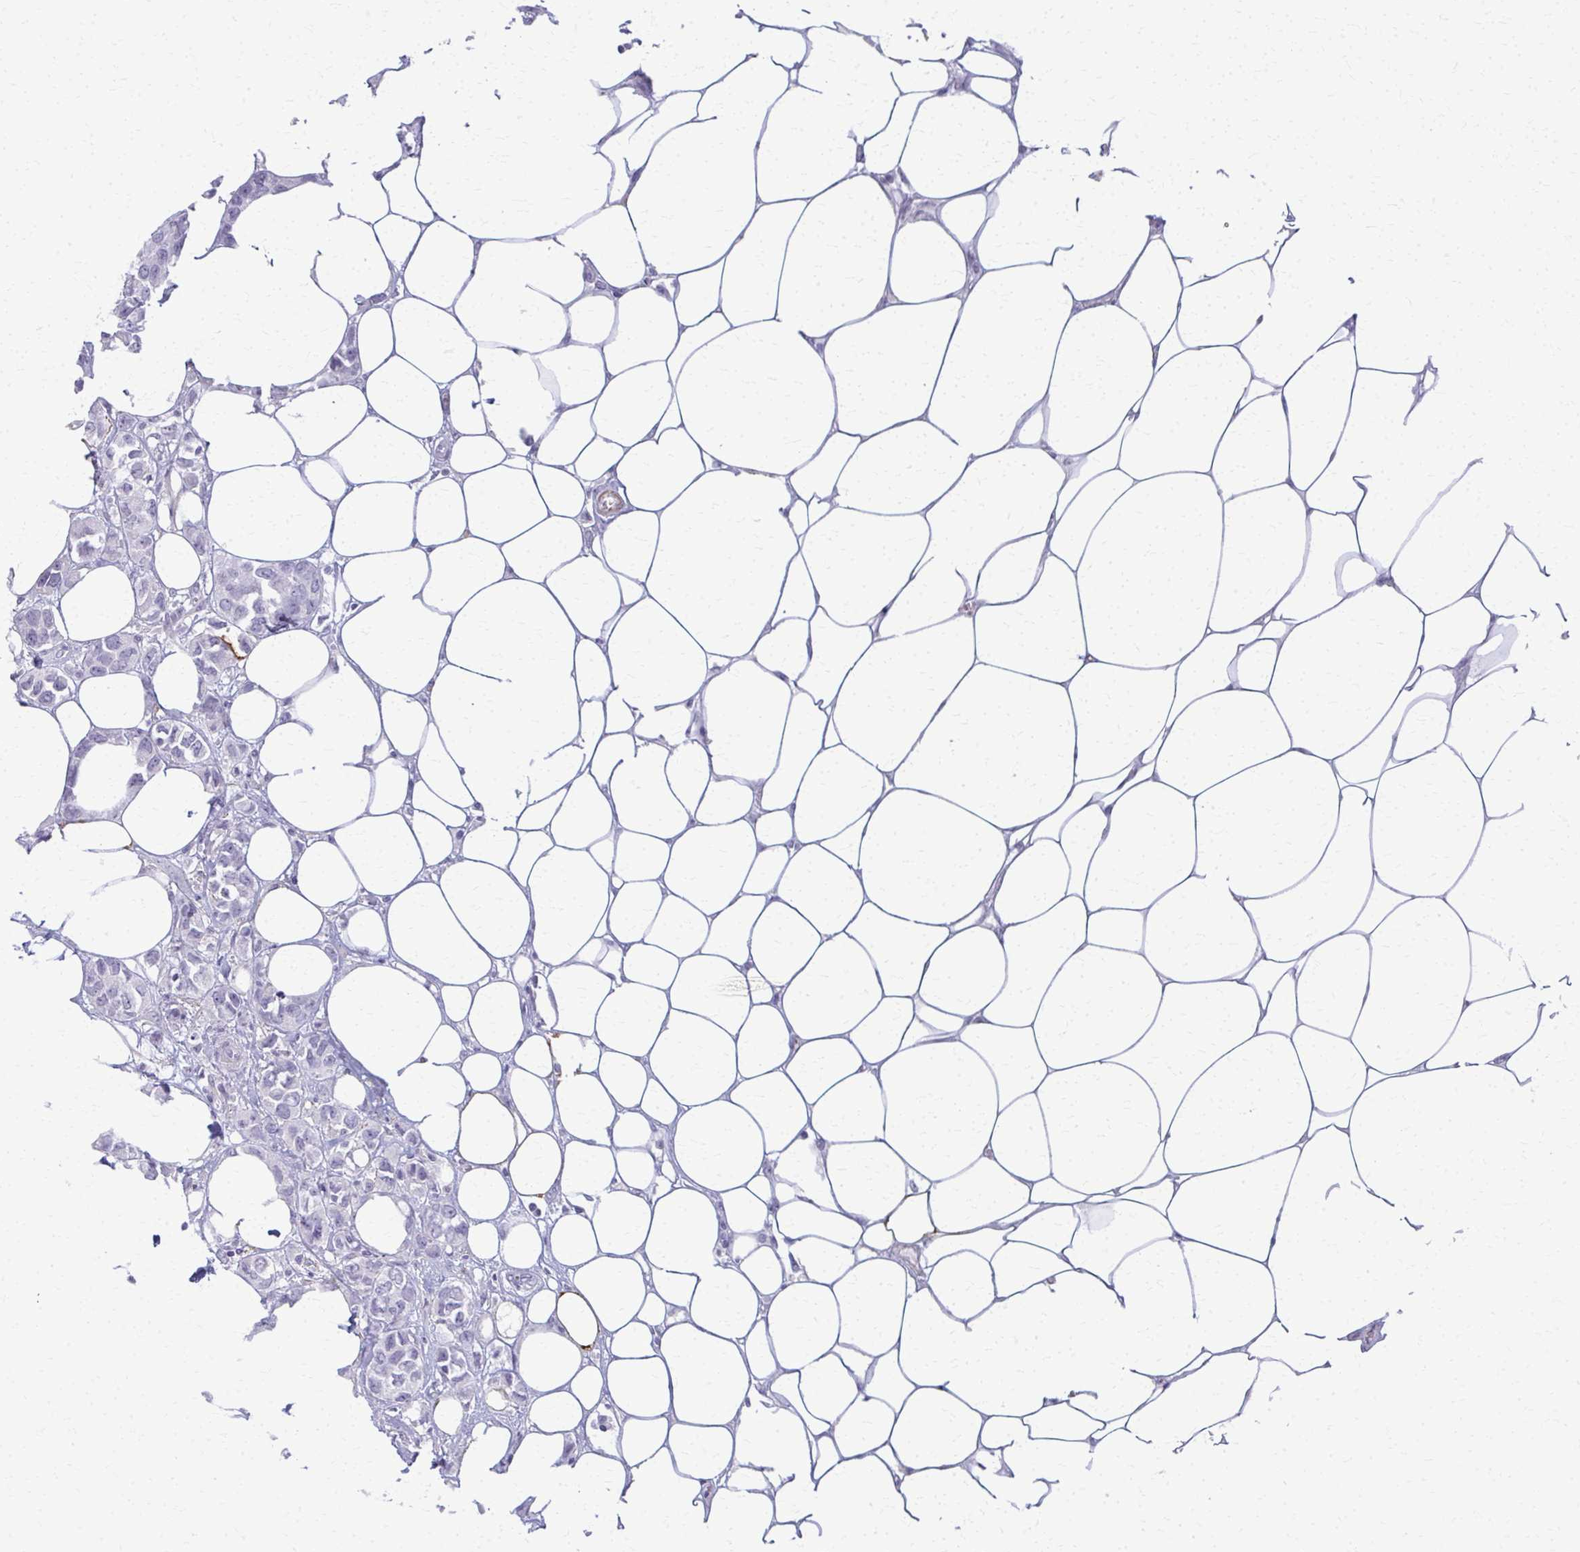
{"staining": {"intensity": "negative", "quantity": "none", "location": "none"}, "tissue": "breast cancer", "cell_type": "Tumor cells", "image_type": "cancer", "snomed": [{"axis": "morphology", "description": "Lobular carcinoma"}, {"axis": "topography", "description": "Breast"}], "caption": "Lobular carcinoma (breast) stained for a protein using immunohistochemistry exhibits no expression tumor cells.", "gene": "CA3", "patient": {"sex": "female", "age": 91}}